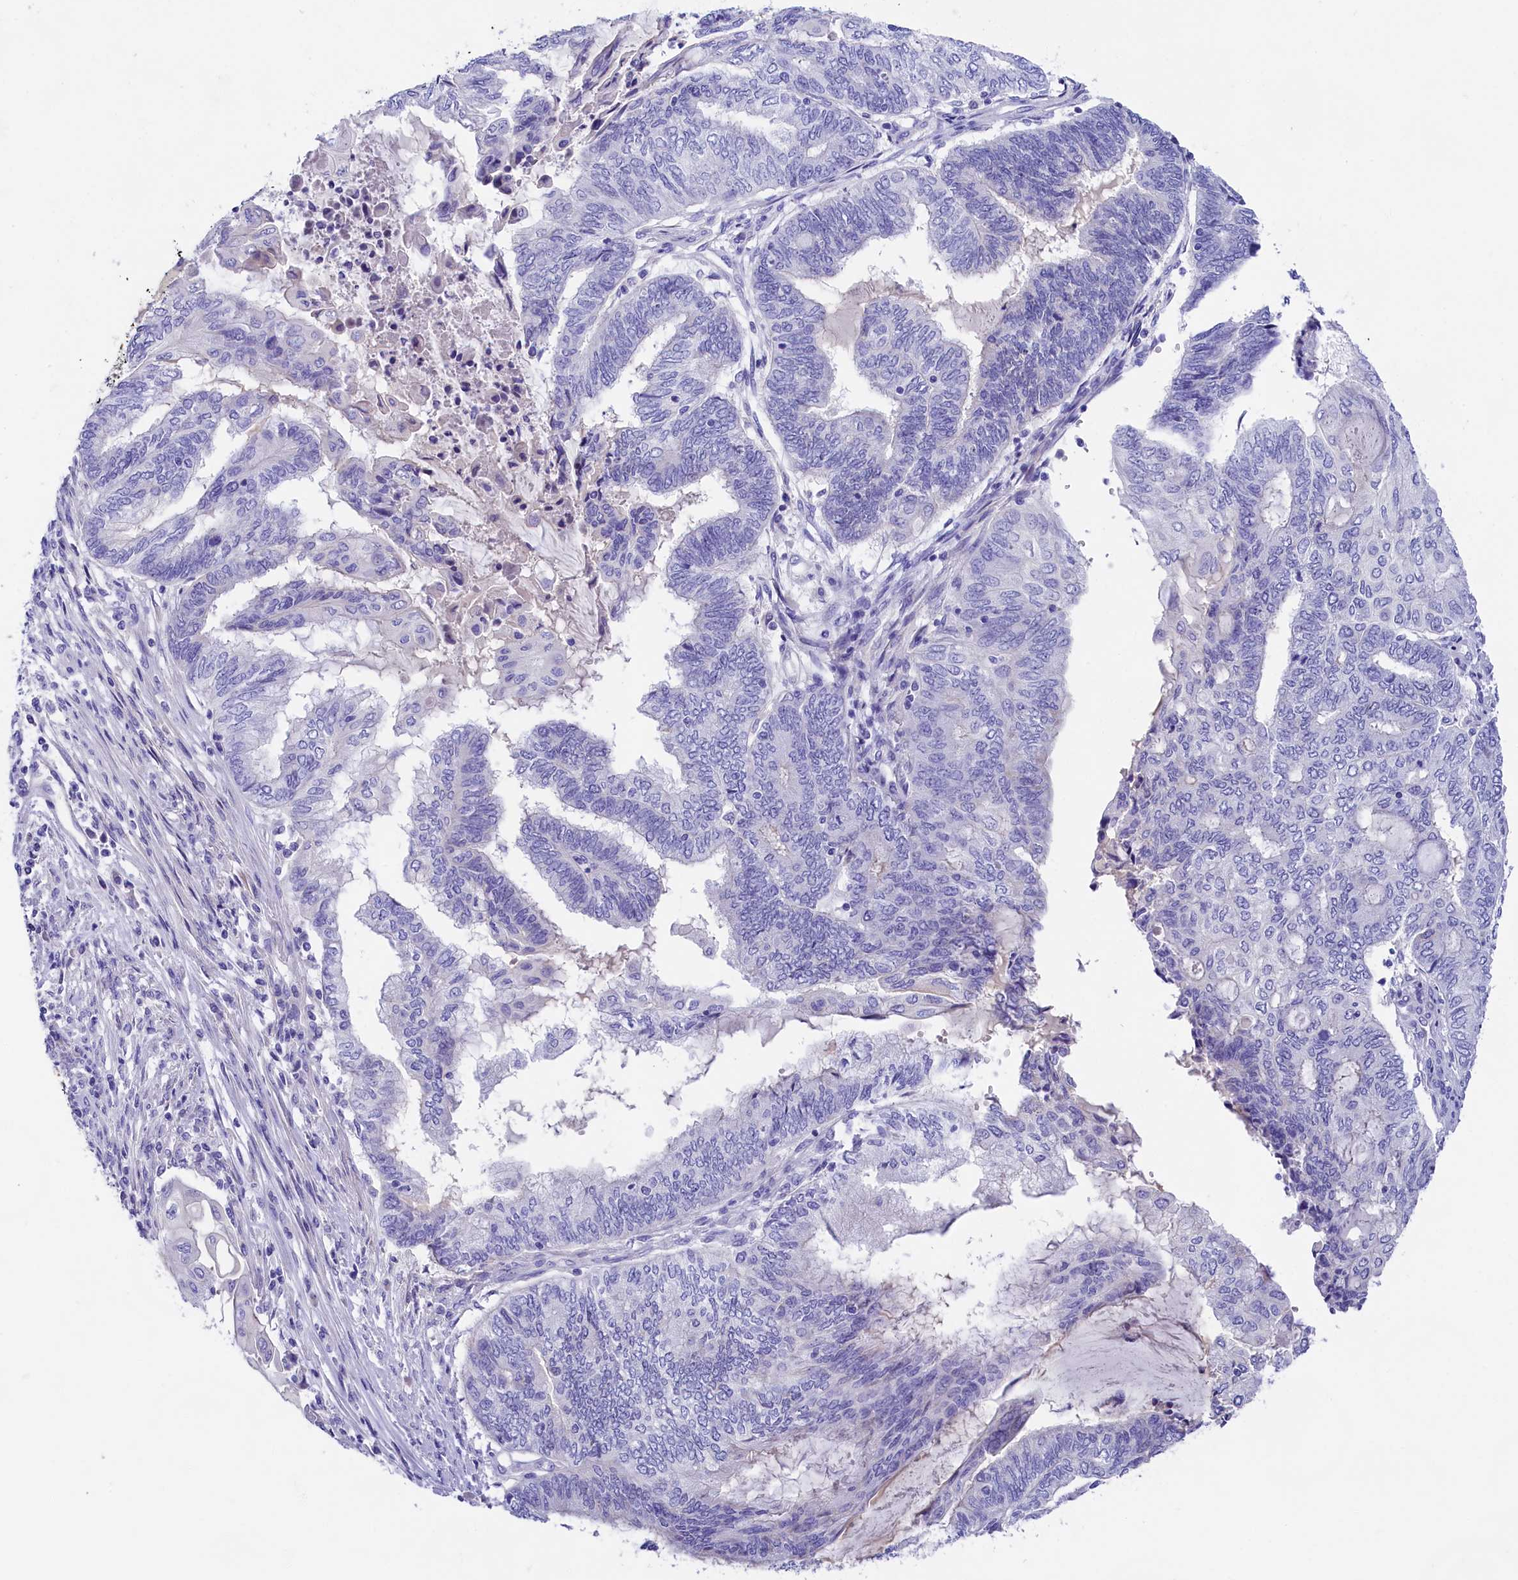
{"staining": {"intensity": "negative", "quantity": "none", "location": "none"}, "tissue": "endometrial cancer", "cell_type": "Tumor cells", "image_type": "cancer", "snomed": [{"axis": "morphology", "description": "Adenocarcinoma, NOS"}, {"axis": "topography", "description": "Uterus"}, {"axis": "topography", "description": "Endometrium"}], "caption": "Tumor cells are negative for protein expression in human adenocarcinoma (endometrial).", "gene": "SULT2A1", "patient": {"sex": "female", "age": 70}}